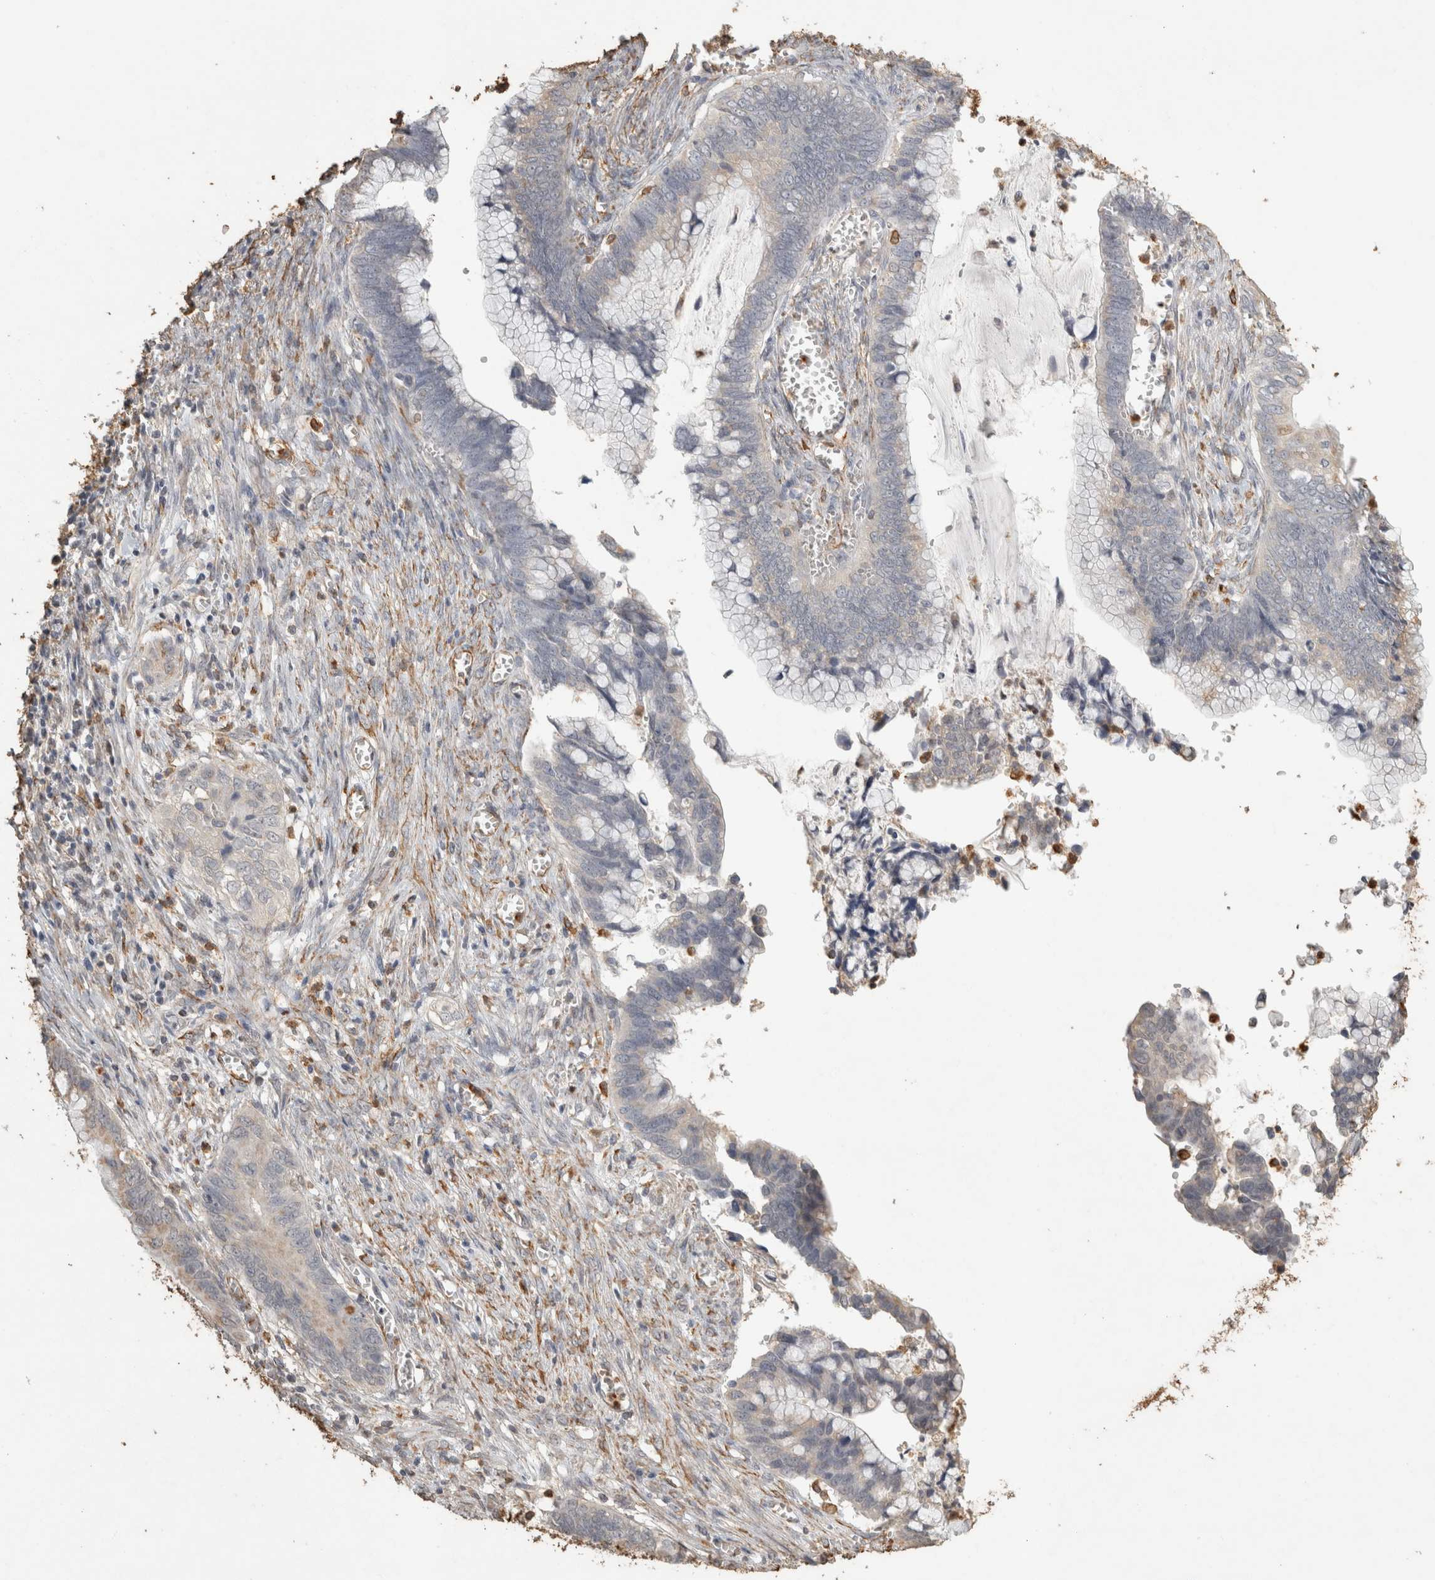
{"staining": {"intensity": "weak", "quantity": "<25%", "location": "cytoplasmic/membranous"}, "tissue": "cervical cancer", "cell_type": "Tumor cells", "image_type": "cancer", "snomed": [{"axis": "morphology", "description": "Adenocarcinoma, NOS"}, {"axis": "topography", "description": "Cervix"}], "caption": "The micrograph exhibits no staining of tumor cells in cervical cancer. Brightfield microscopy of immunohistochemistry (IHC) stained with DAB (3,3'-diaminobenzidine) (brown) and hematoxylin (blue), captured at high magnification.", "gene": "REPS2", "patient": {"sex": "female", "age": 44}}